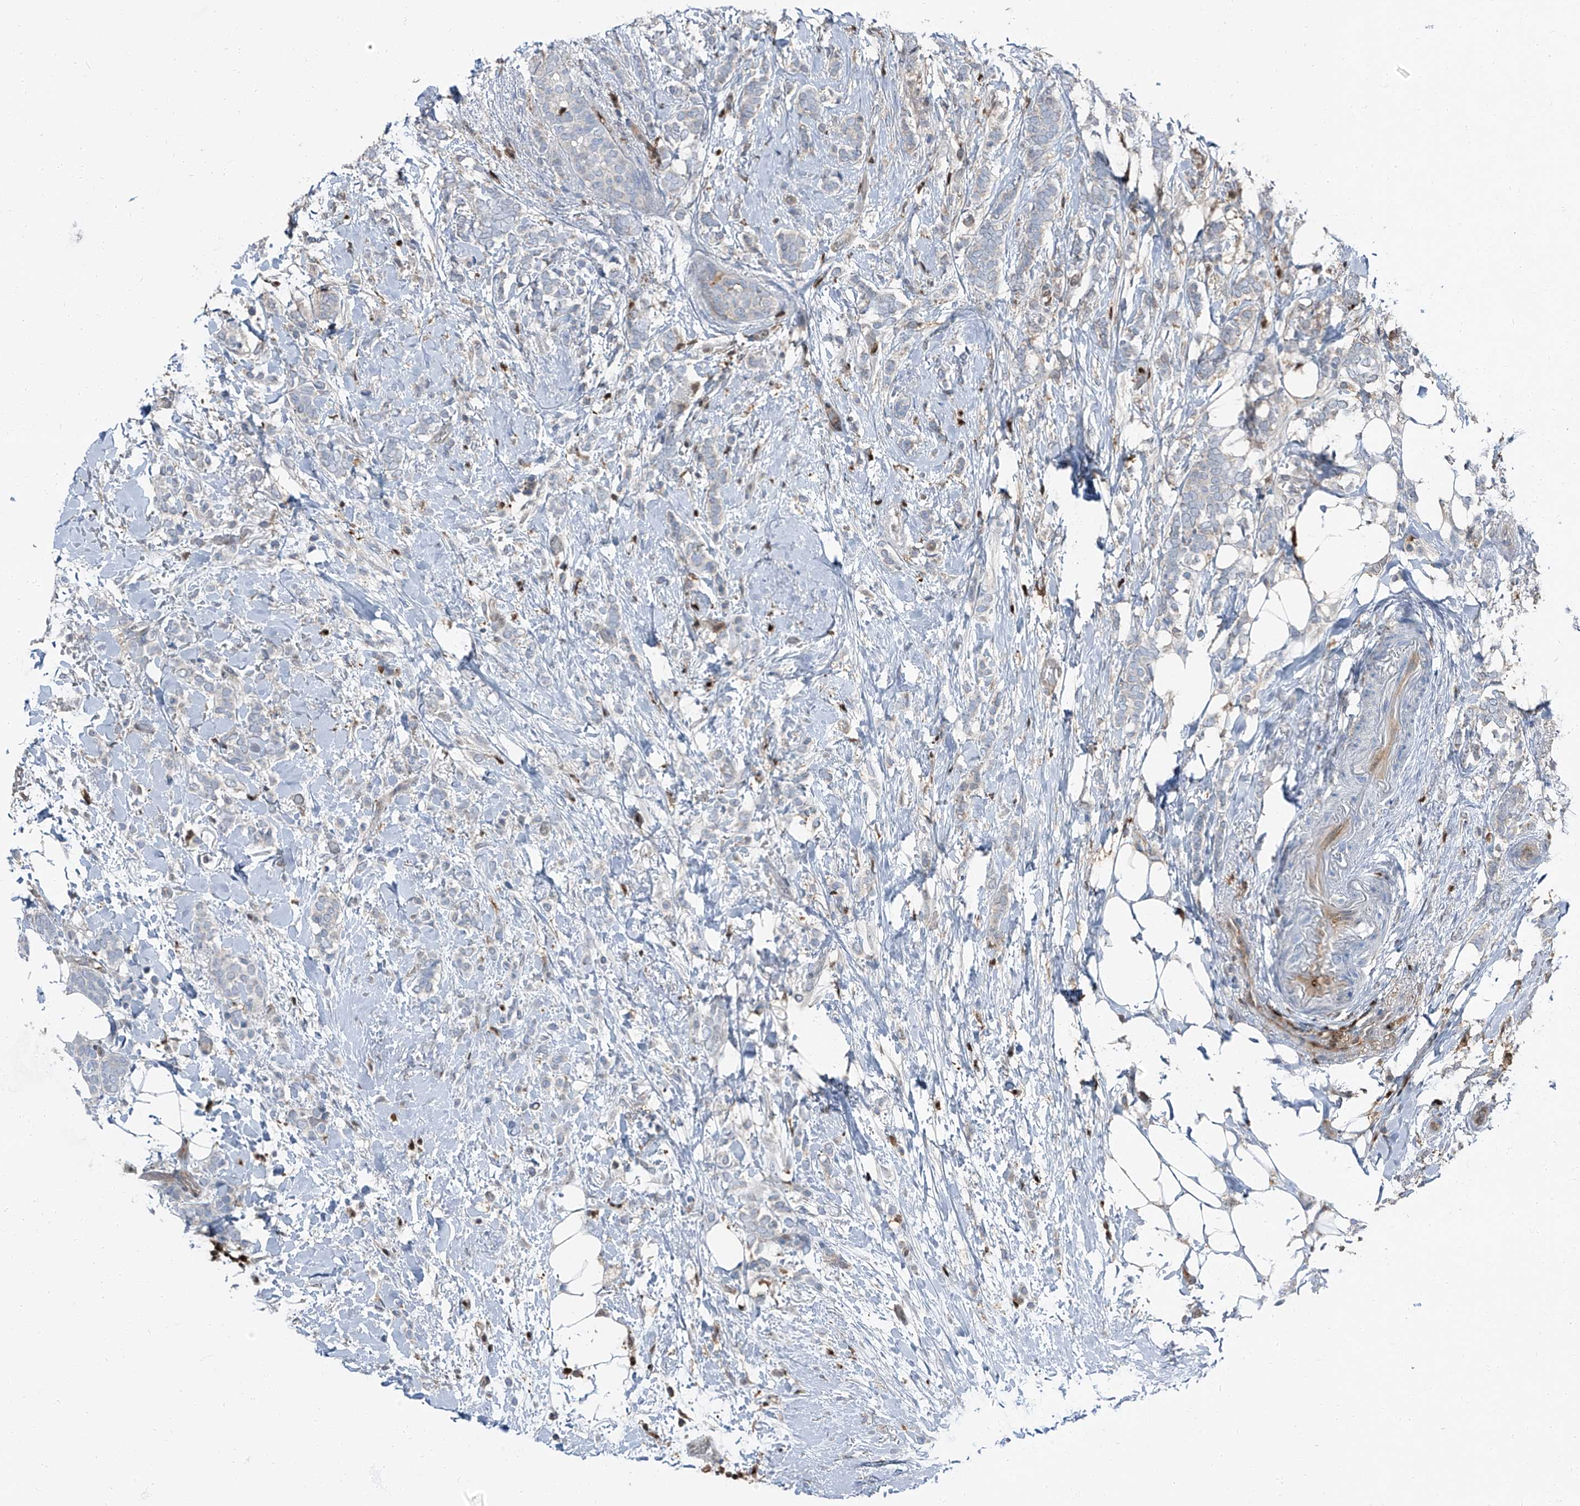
{"staining": {"intensity": "negative", "quantity": "none", "location": "none"}, "tissue": "breast cancer", "cell_type": "Tumor cells", "image_type": "cancer", "snomed": [{"axis": "morphology", "description": "Lobular carcinoma"}, {"axis": "topography", "description": "Breast"}], "caption": "An IHC photomicrograph of breast lobular carcinoma is shown. There is no staining in tumor cells of breast lobular carcinoma.", "gene": "PSMB10", "patient": {"sex": "female", "age": 50}}